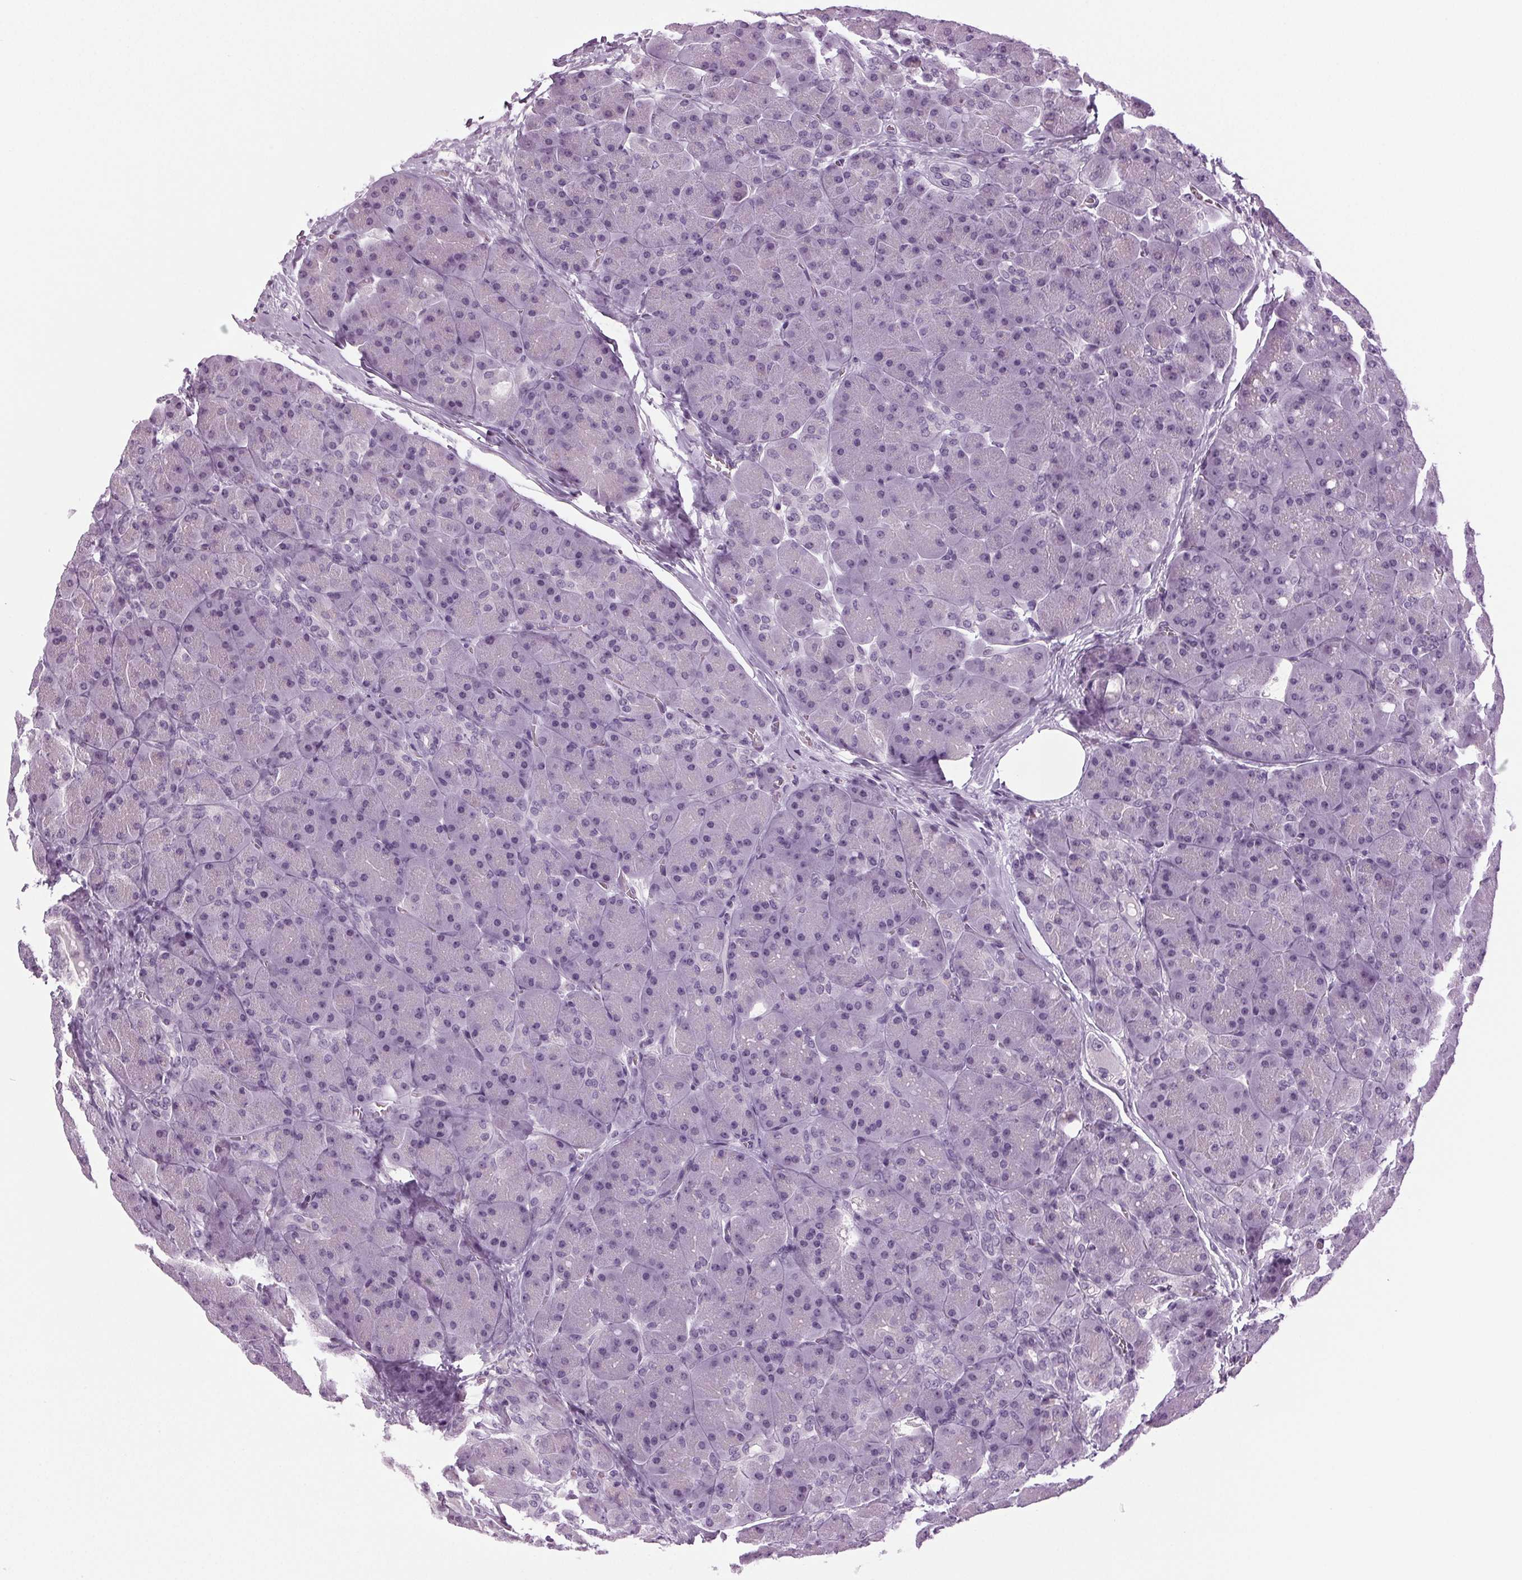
{"staining": {"intensity": "negative", "quantity": "none", "location": "none"}, "tissue": "pancreas", "cell_type": "Exocrine glandular cells", "image_type": "normal", "snomed": [{"axis": "morphology", "description": "Normal tissue, NOS"}, {"axis": "topography", "description": "Pancreas"}], "caption": "High power microscopy photomicrograph of an IHC photomicrograph of unremarkable pancreas, revealing no significant positivity in exocrine glandular cells. (Immunohistochemistry, brightfield microscopy, high magnification).", "gene": "DNAH12", "patient": {"sex": "male", "age": 55}}